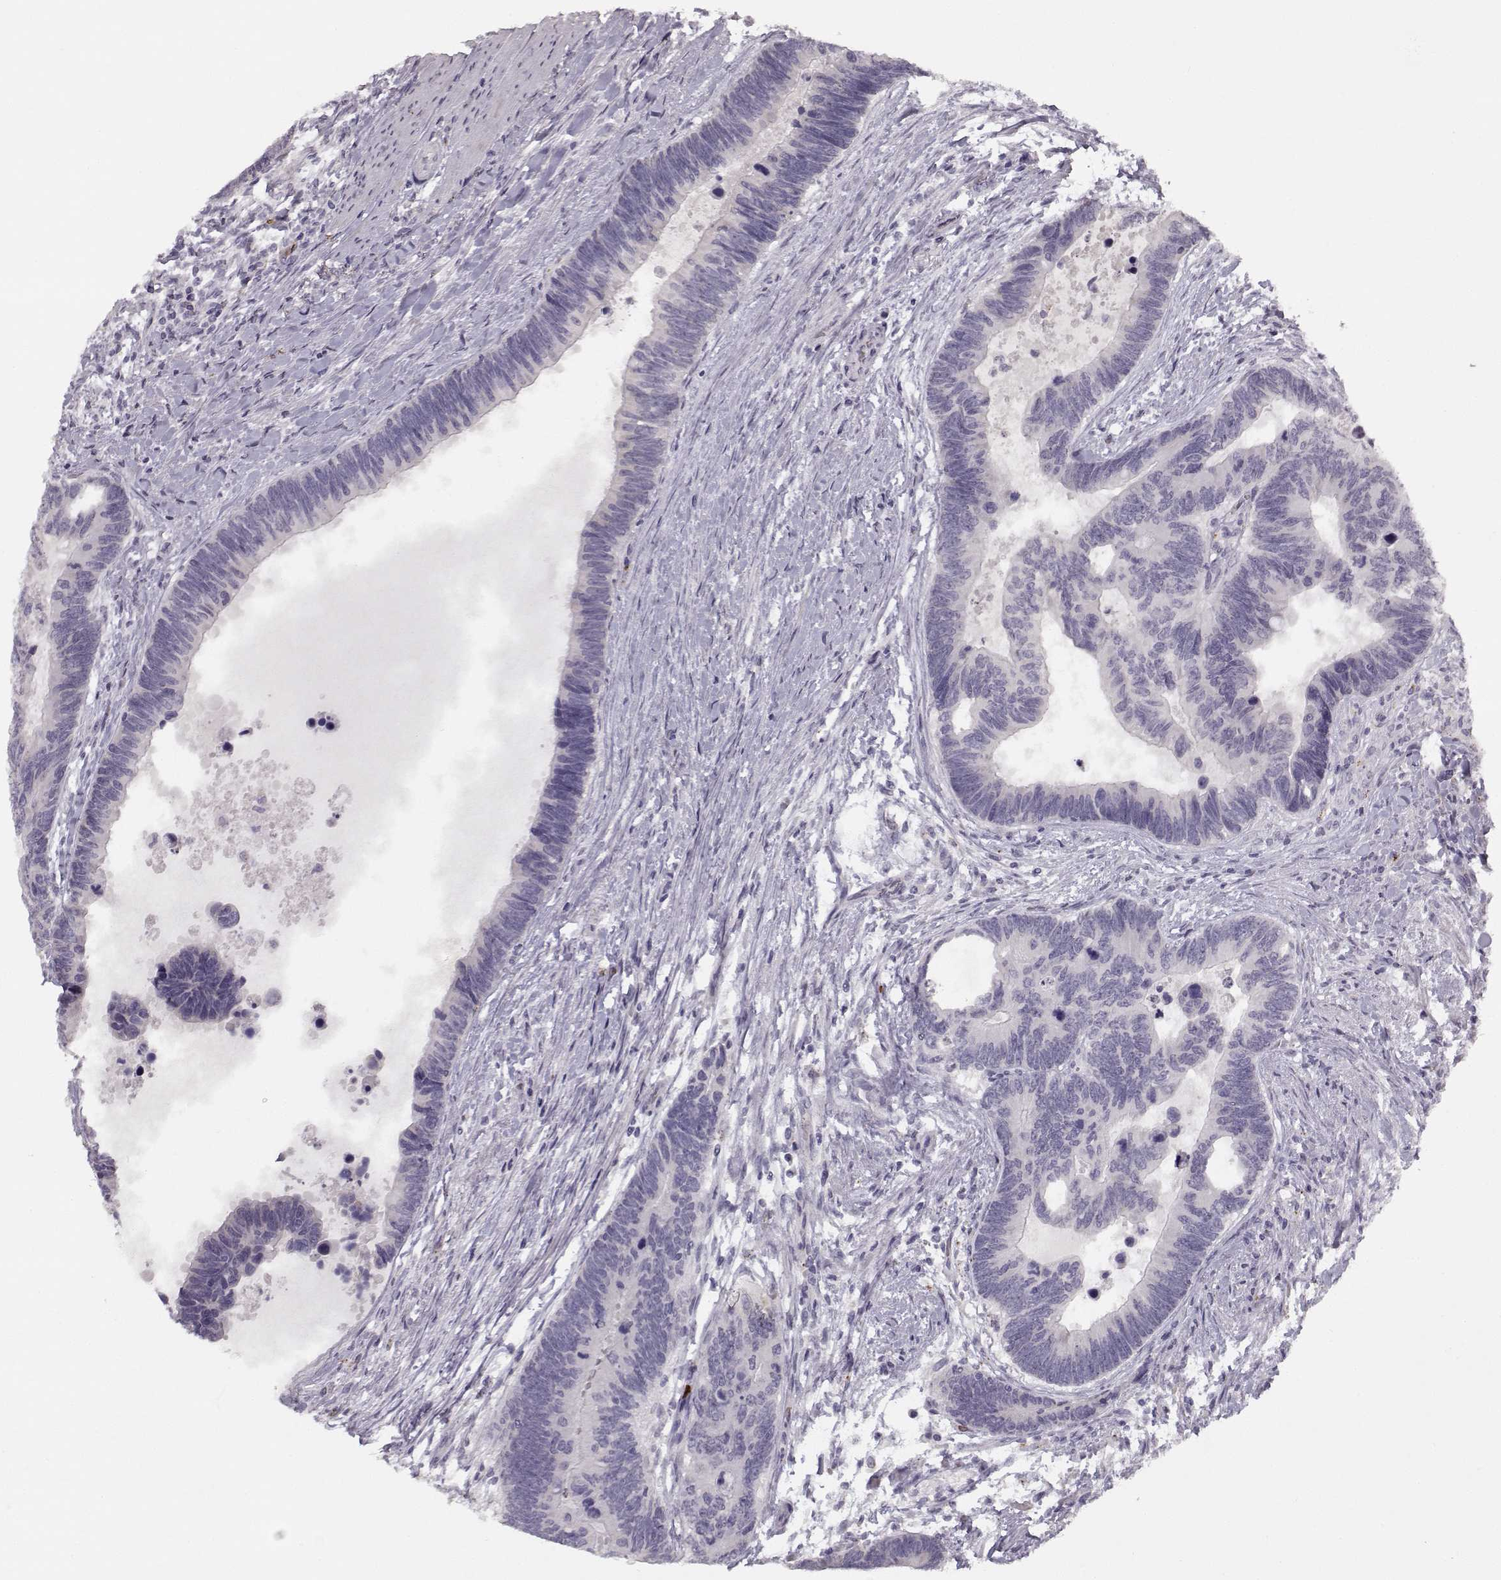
{"staining": {"intensity": "negative", "quantity": "none", "location": "none"}, "tissue": "colorectal cancer", "cell_type": "Tumor cells", "image_type": "cancer", "snomed": [{"axis": "morphology", "description": "Adenocarcinoma, NOS"}, {"axis": "topography", "description": "Colon"}], "caption": "Immunohistochemistry (IHC) of human adenocarcinoma (colorectal) shows no expression in tumor cells. The staining is performed using DAB (3,3'-diaminobenzidine) brown chromogen with nuclei counter-stained in using hematoxylin.", "gene": "SNCA", "patient": {"sex": "female", "age": 77}}